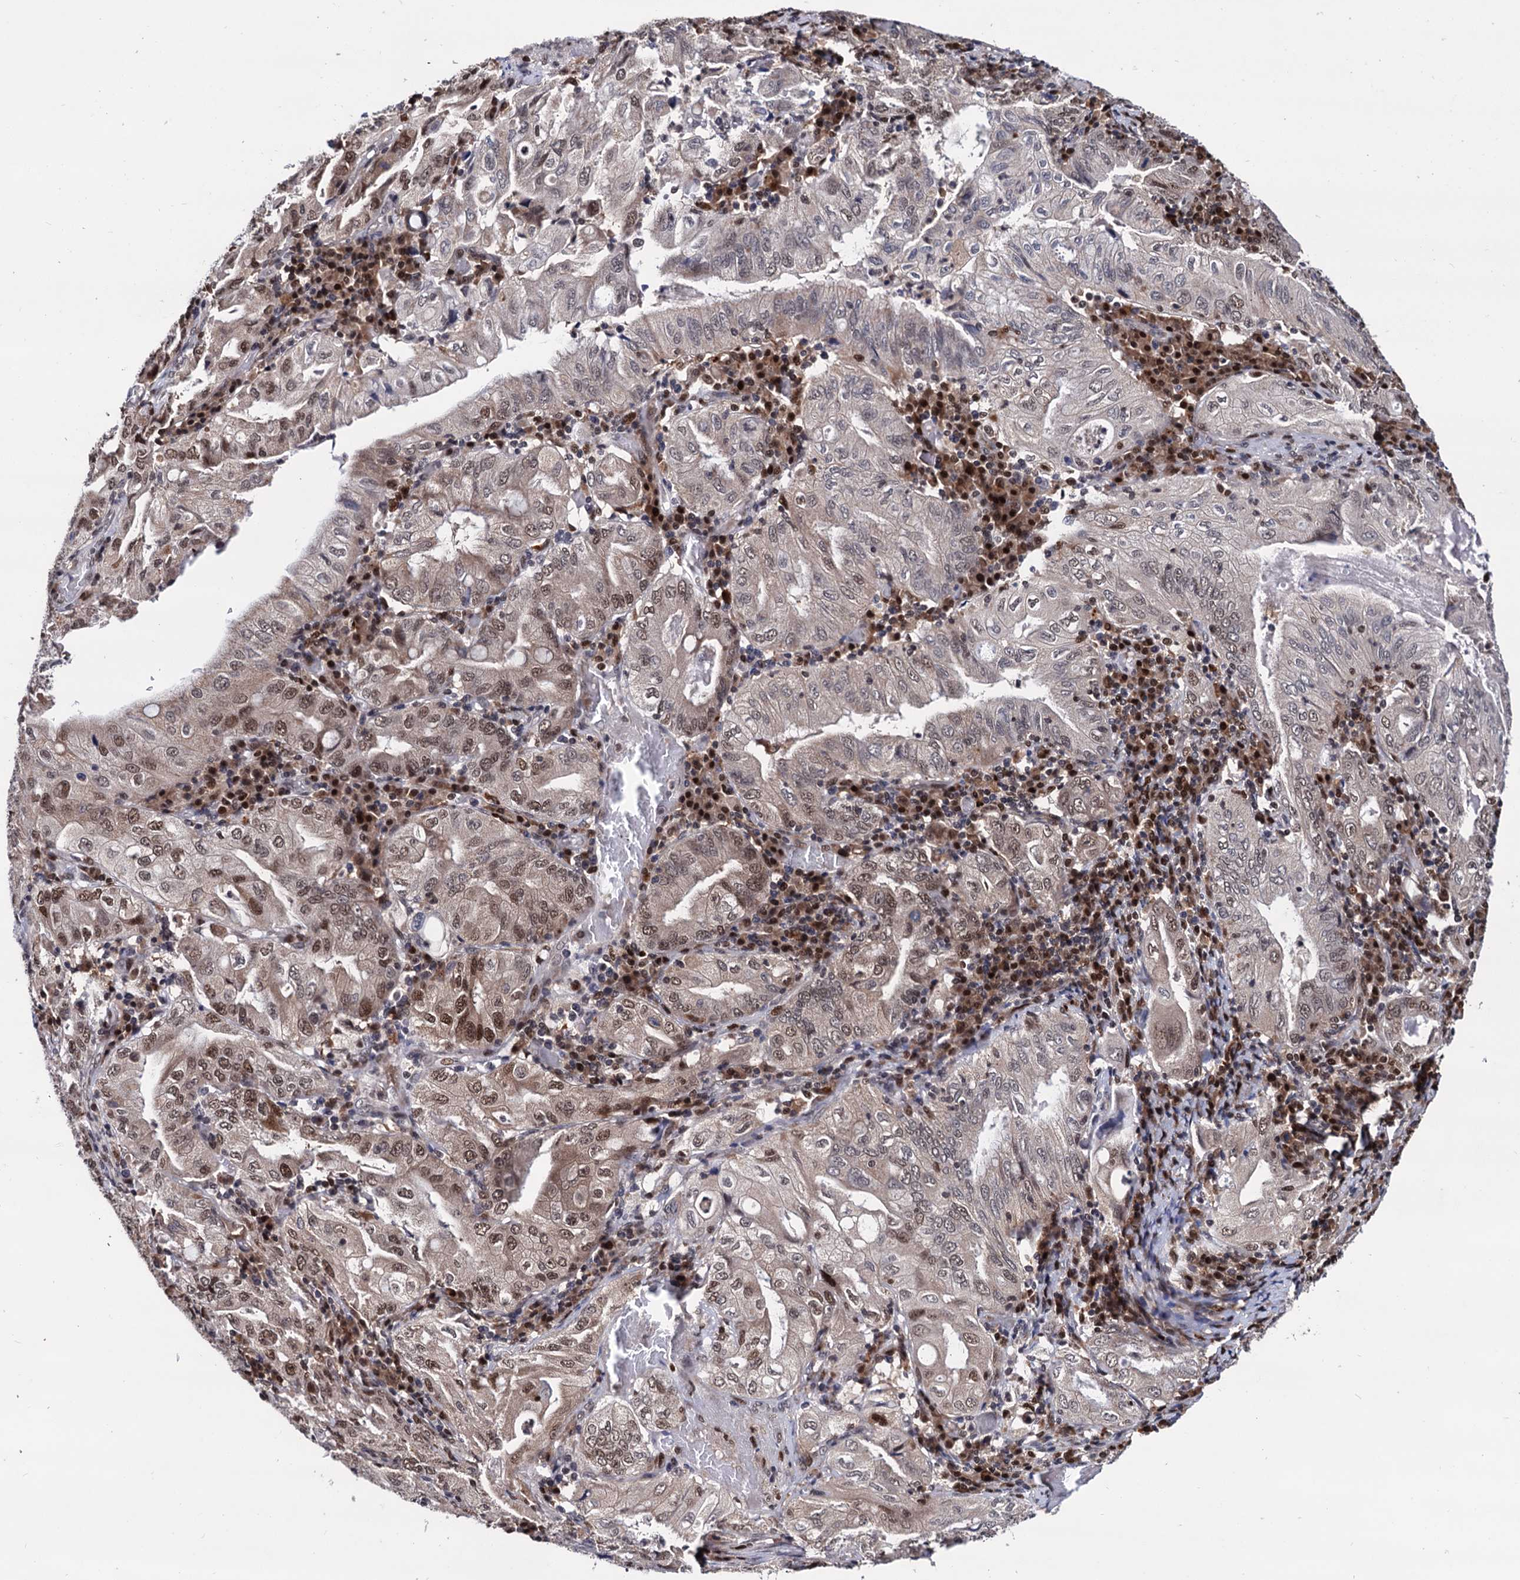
{"staining": {"intensity": "moderate", "quantity": "25%-75%", "location": "nuclear"}, "tissue": "stomach cancer", "cell_type": "Tumor cells", "image_type": "cancer", "snomed": [{"axis": "morphology", "description": "Normal tissue, NOS"}, {"axis": "morphology", "description": "Adenocarcinoma, NOS"}, {"axis": "topography", "description": "Esophagus"}, {"axis": "topography", "description": "Stomach, upper"}, {"axis": "topography", "description": "Peripheral nerve tissue"}], "caption": "This is an image of IHC staining of stomach adenocarcinoma, which shows moderate positivity in the nuclear of tumor cells.", "gene": "RNASEH2B", "patient": {"sex": "male", "age": 62}}